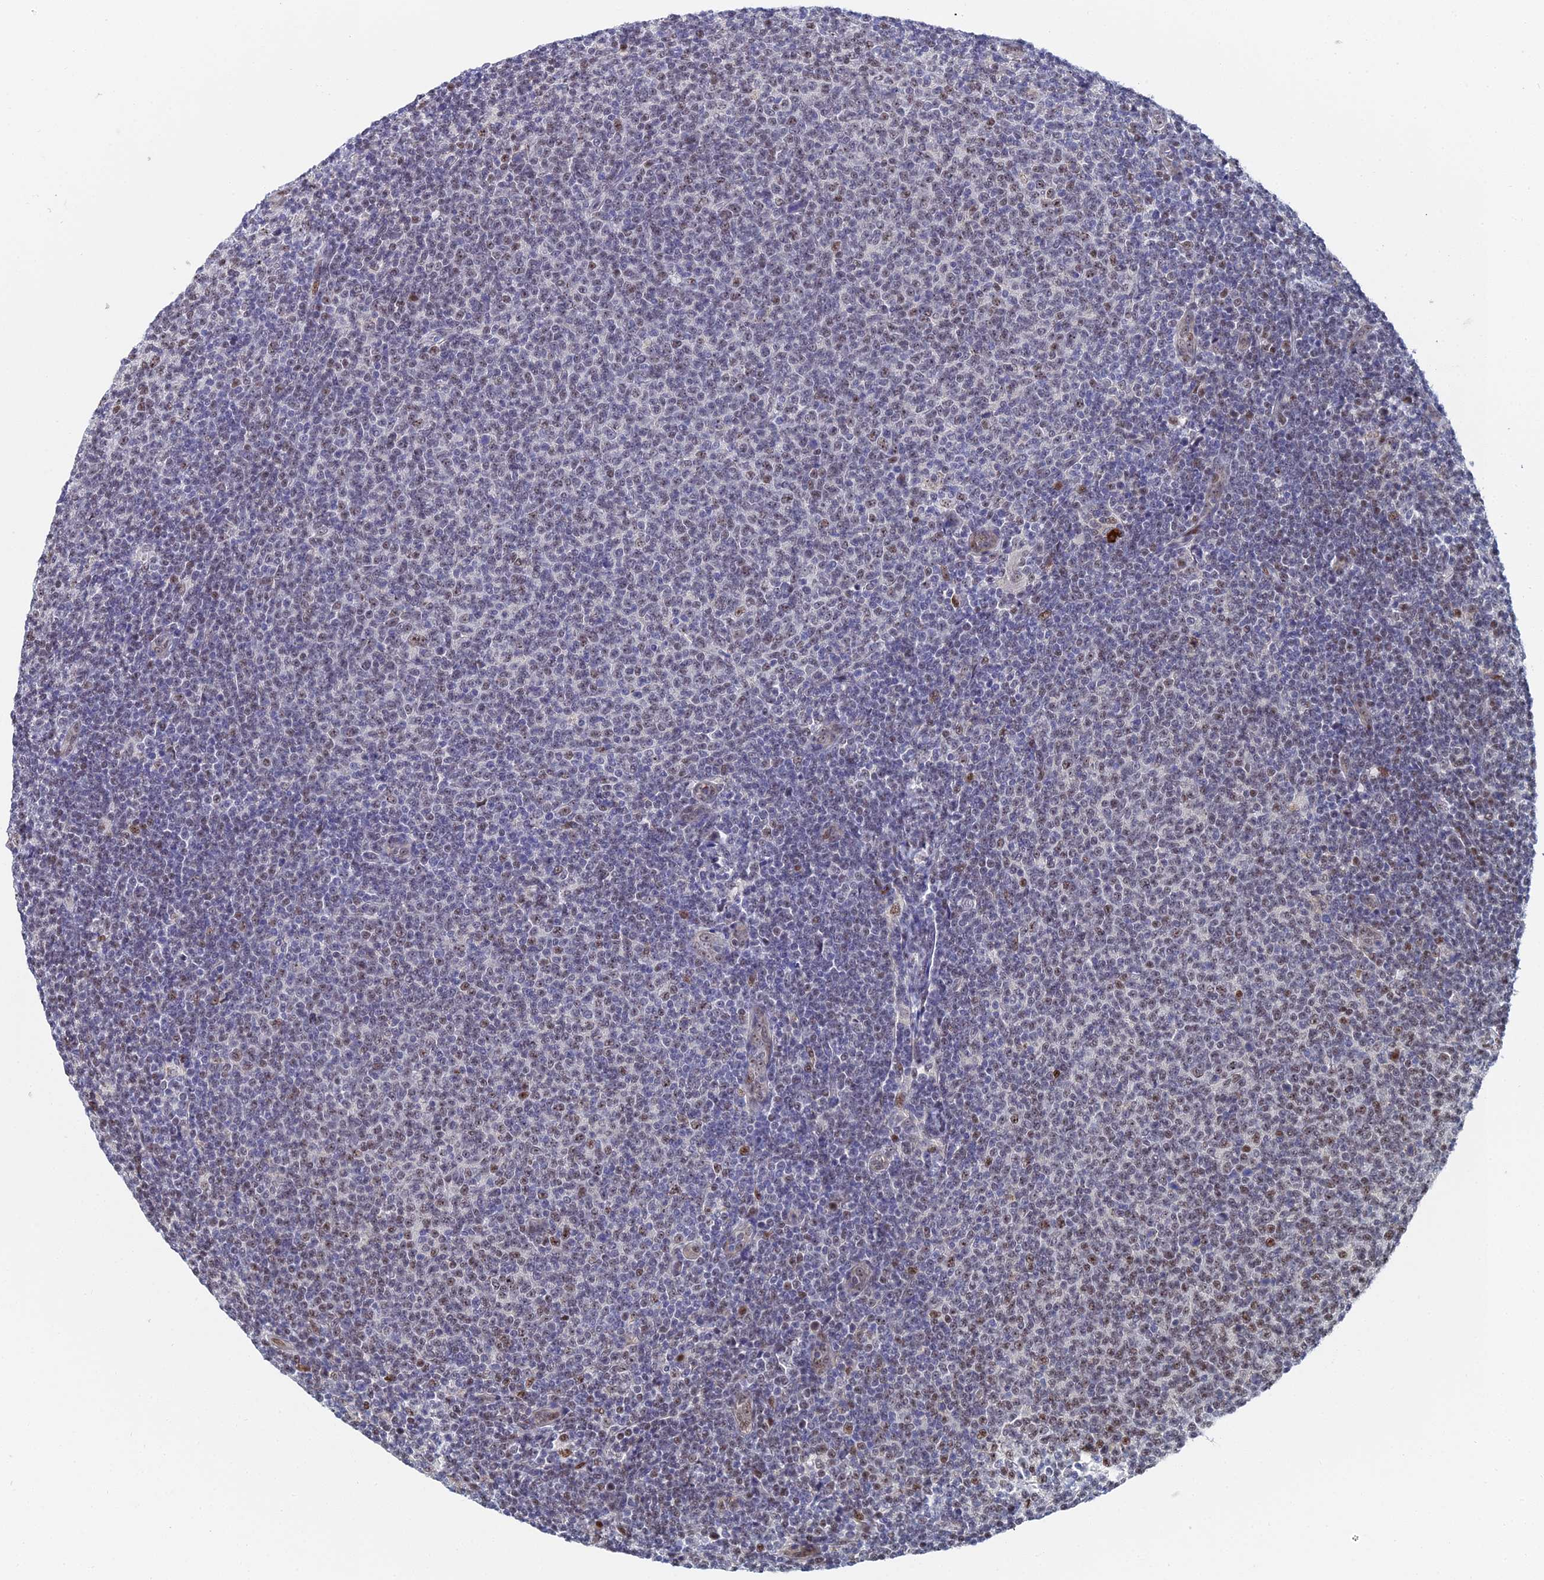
{"staining": {"intensity": "moderate", "quantity": "25%-75%", "location": "nuclear"}, "tissue": "lymphoma", "cell_type": "Tumor cells", "image_type": "cancer", "snomed": [{"axis": "morphology", "description": "Malignant lymphoma, non-Hodgkin's type, Low grade"}, {"axis": "topography", "description": "Lymph node"}], "caption": "Tumor cells reveal medium levels of moderate nuclear staining in about 25%-75% of cells in human malignant lymphoma, non-Hodgkin's type (low-grade).", "gene": "TIFA", "patient": {"sex": "male", "age": 66}}